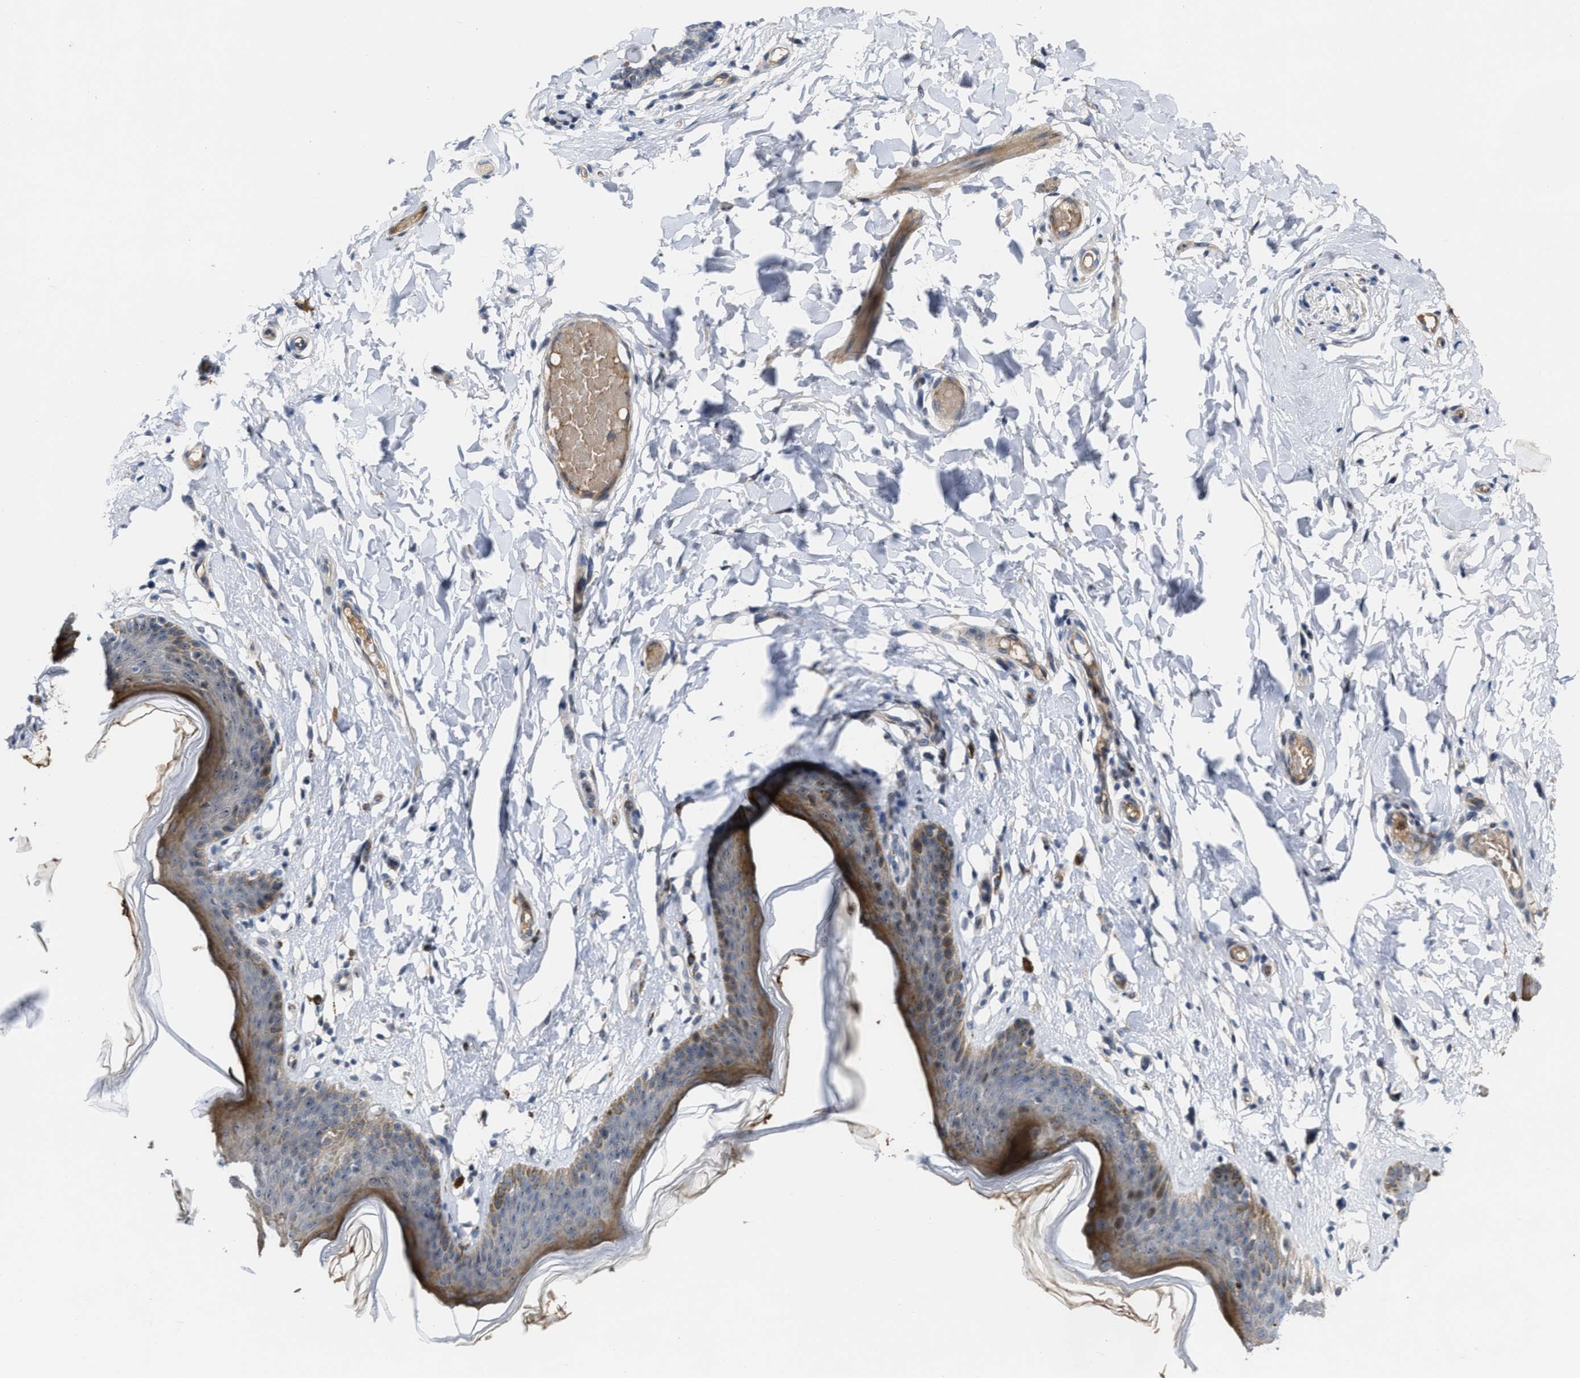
{"staining": {"intensity": "moderate", "quantity": "25%-75%", "location": "cytoplasmic/membranous,nuclear"}, "tissue": "skin", "cell_type": "Epidermal cells", "image_type": "normal", "snomed": [{"axis": "morphology", "description": "Normal tissue, NOS"}, {"axis": "topography", "description": "Vulva"}], "caption": "Brown immunohistochemical staining in normal human skin reveals moderate cytoplasmic/membranous,nuclear staining in approximately 25%-75% of epidermal cells.", "gene": "POLR1F", "patient": {"sex": "female", "age": 66}}